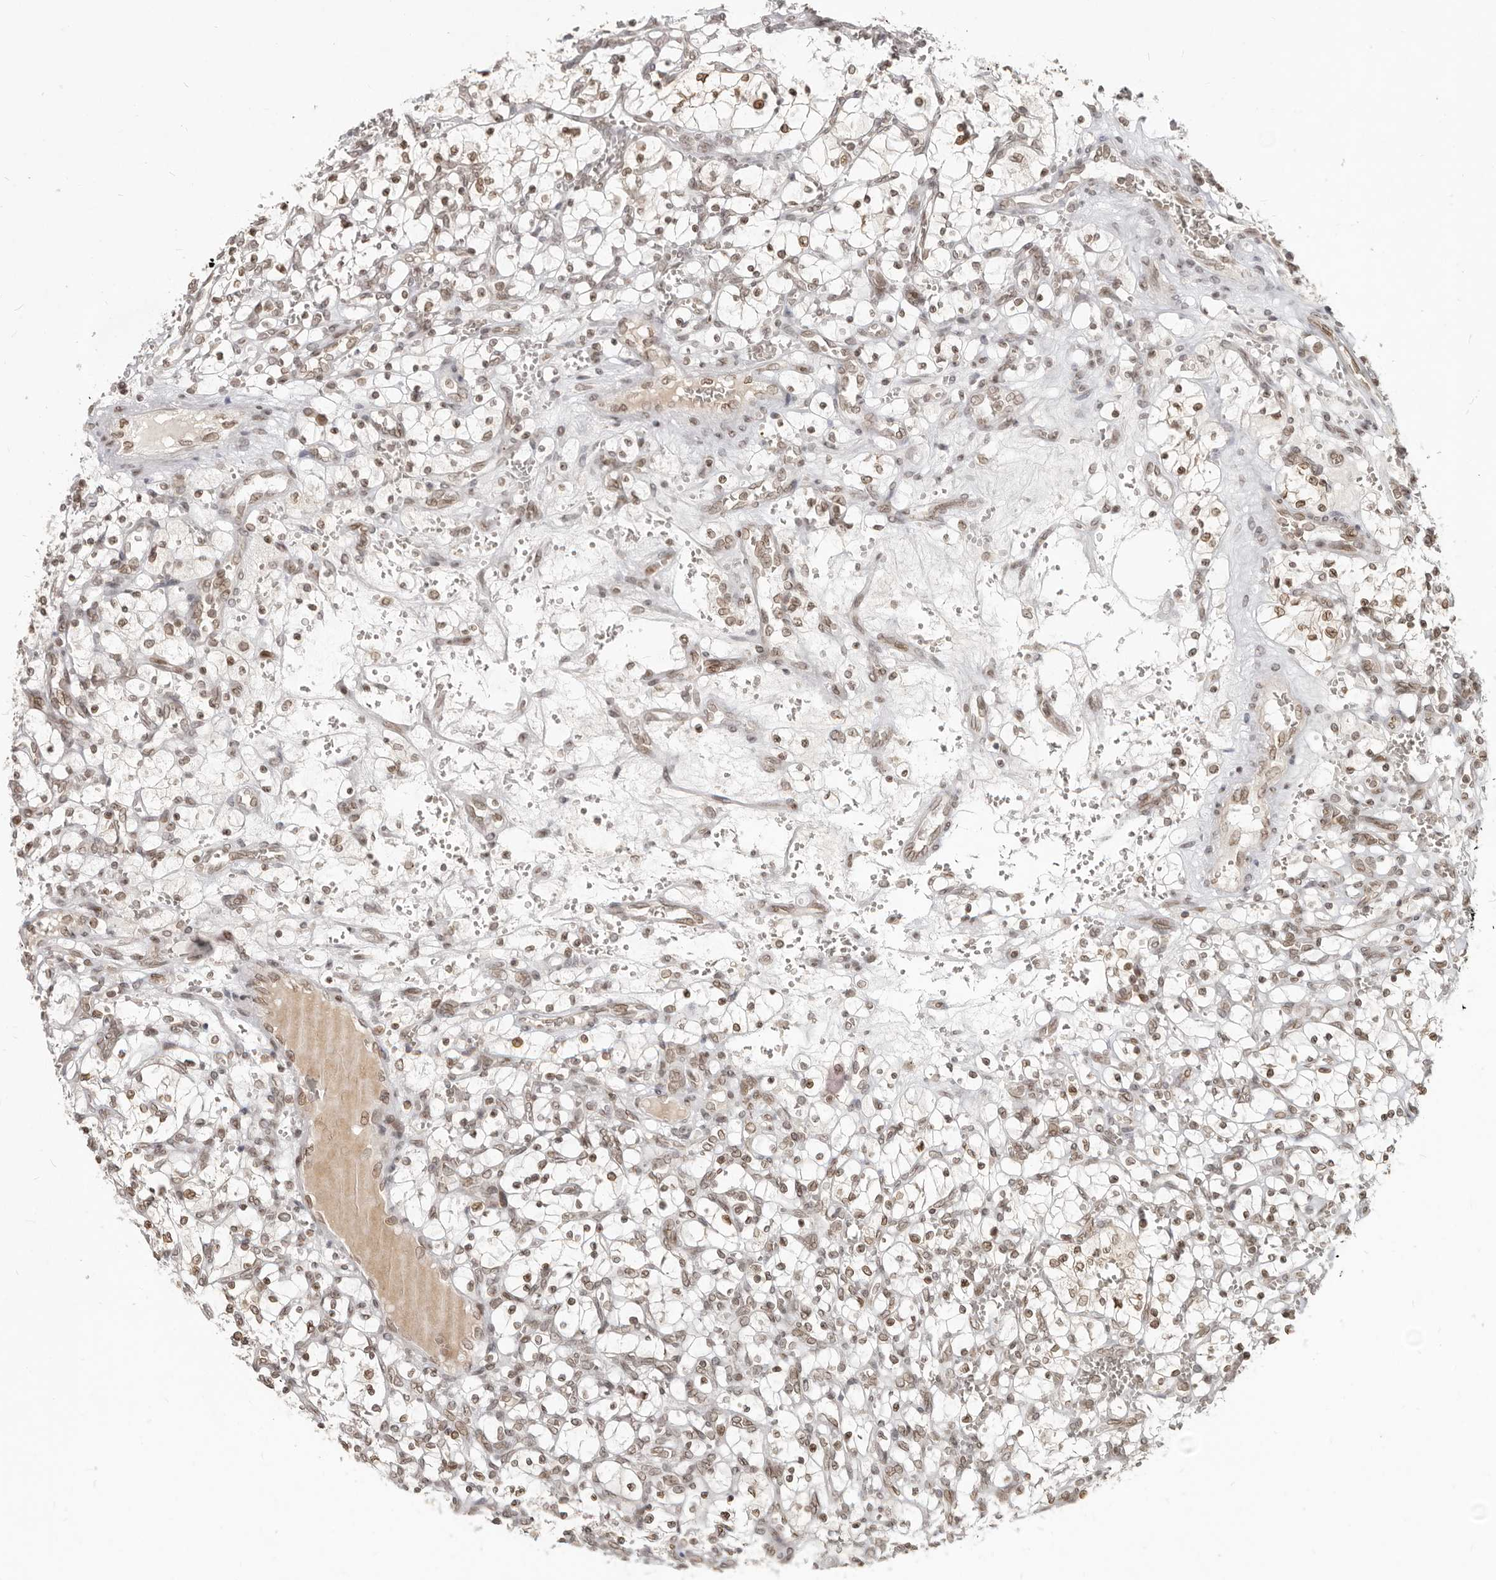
{"staining": {"intensity": "moderate", "quantity": ">75%", "location": "nuclear"}, "tissue": "renal cancer", "cell_type": "Tumor cells", "image_type": "cancer", "snomed": [{"axis": "morphology", "description": "Adenocarcinoma, NOS"}, {"axis": "topography", "description": "Kidney"}], "caption": "A photomicrograph showing moderate nuclear staining in about >75% of tumor cells in adenocarcinoma (renal), as visualized by brown immunohistochemical staining.", "gene": "NUP153", "patient": {"sex": "female", "age": 69}}